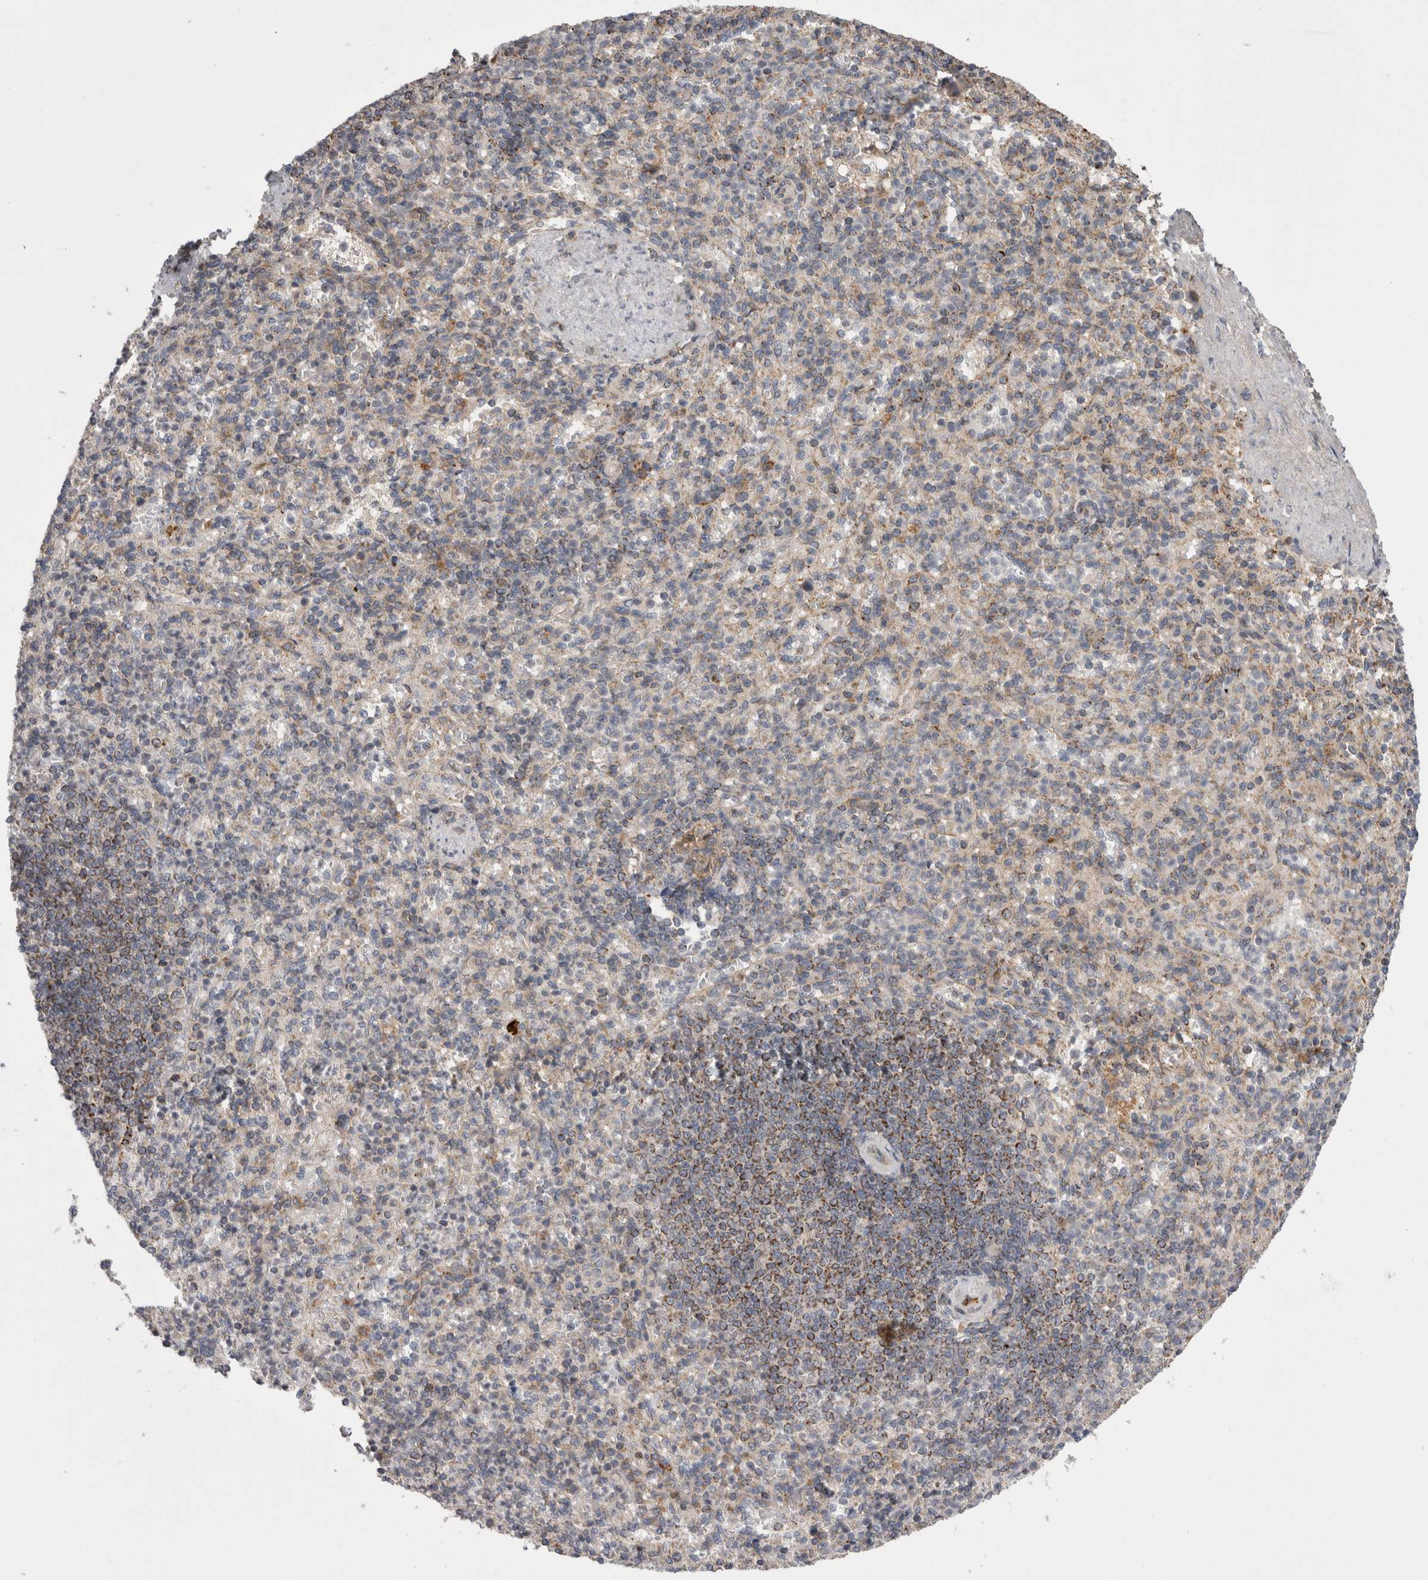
{"staining": {"intensity": "negative", "quantity": "none", "location": "none"}, "tissue": "spleen", "cell_type": "Cells in red pulp", "image_type": "normal", "snomed": [{"axis": "morphology", "description": "Normal tissue, NOS"}, {"axis": "topography", "description": "Spleen"}], "caption": "Immunohistochemistry (IHC) image of benign spleen: human spleen stained with DAB demonstrates no significant protein positivity in cells in red pulp.", "gene": "DARS2", "patient": {"sex": "female", "age": 74}}